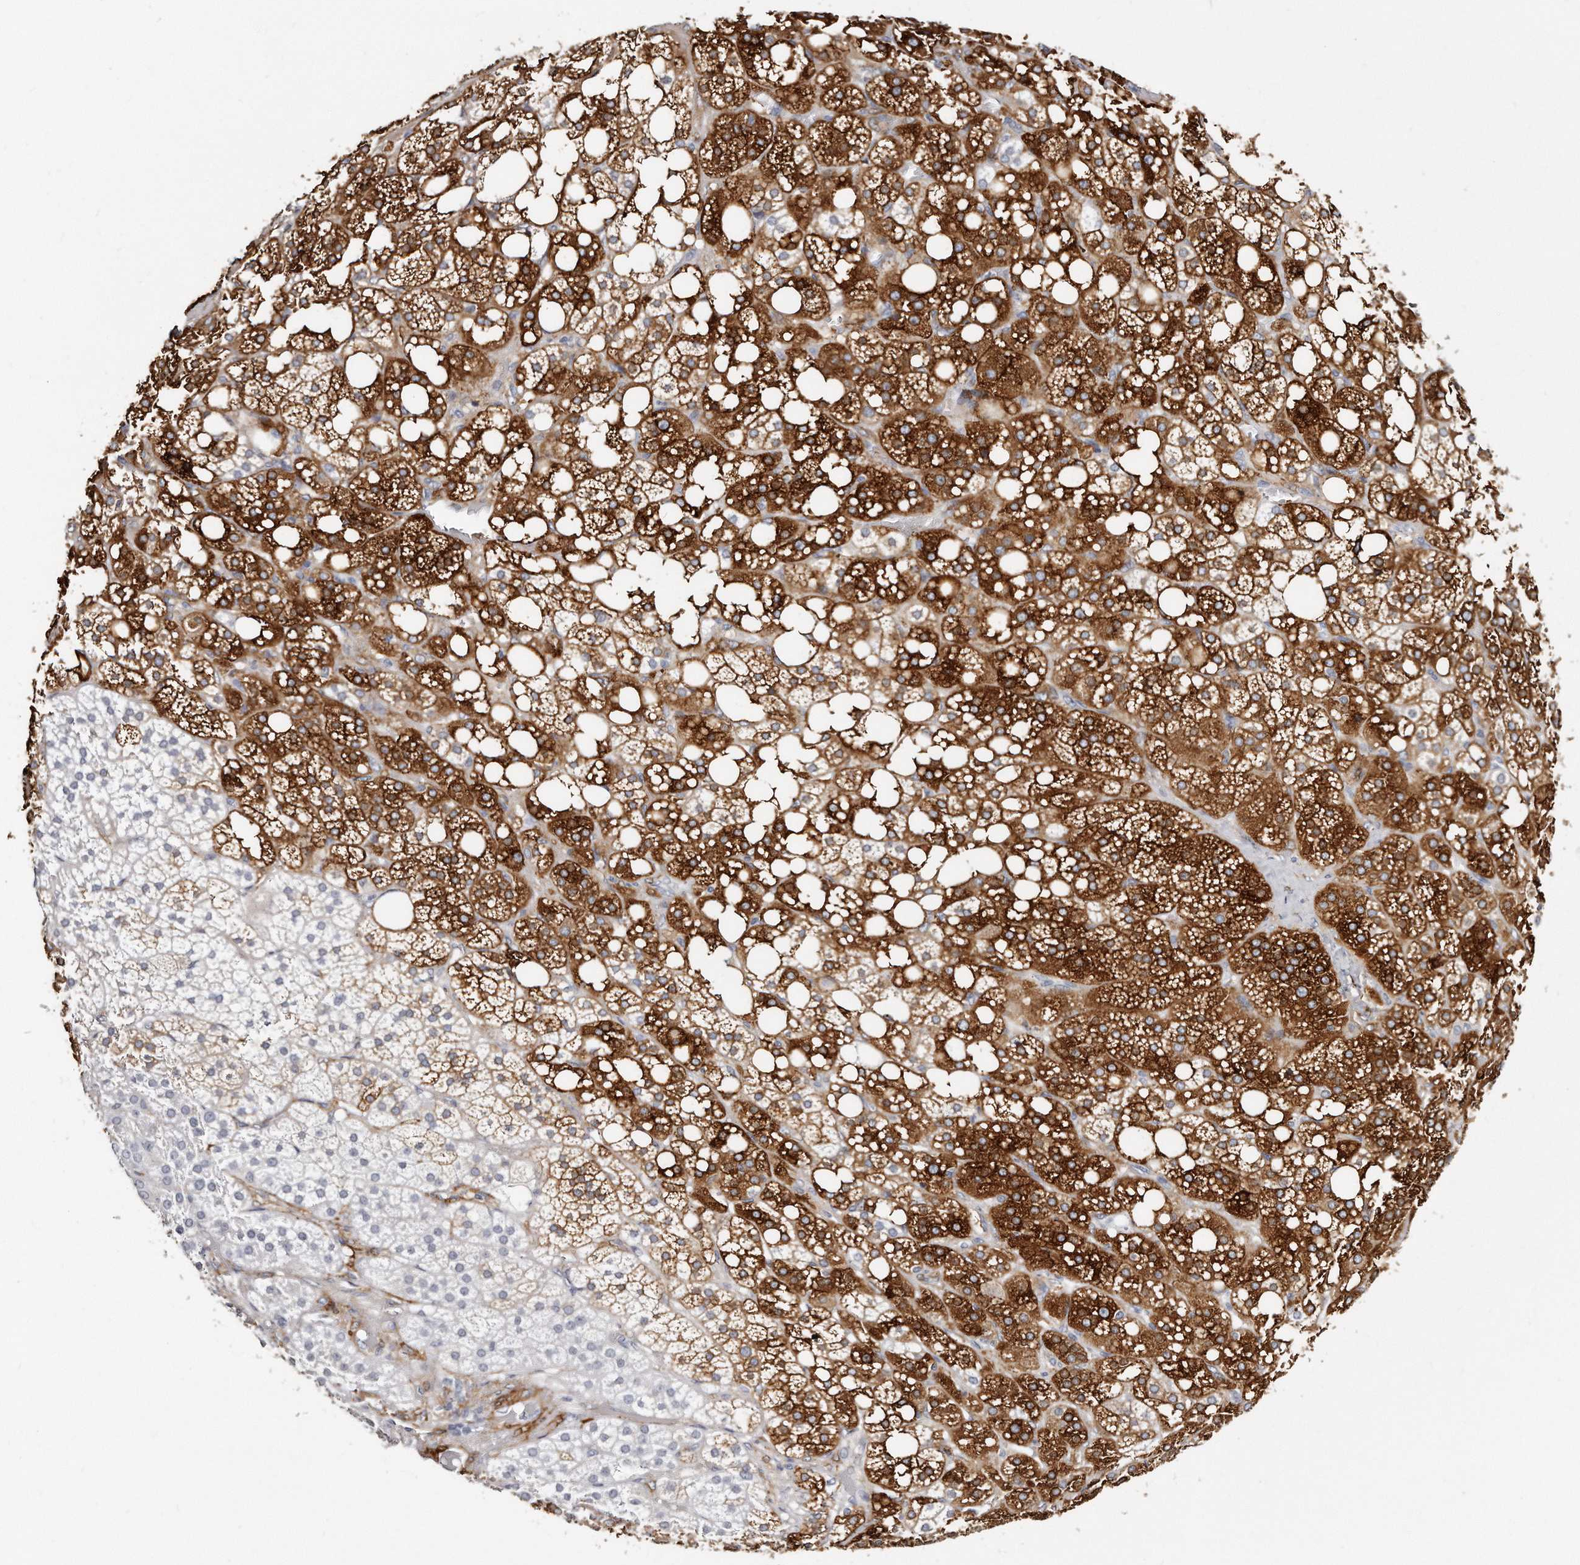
{"staining": {"intensity": "strong", "quantity": "25%-75%", "location": "cytoplasmic/membranous"}, "tissue": "adrenal gland", "cell_type": "Glandular cells", "image_type": "normal", "snomed": [{"axis": "morphology", "description": "Normal tissue, NOS"}, {"axis": "topography", "description": "Adrenal gland"}], "caption": "Immunohistochemical staining of unremarkable human adrenal gland displays 25%-75% levels of strong cytoplasmic/membranous protein expression in about 25%-75% of glandular cells. The staining was performed using DAB (3,3'-diaminobenzidine), with brown indicating positive protein expression. Nuclei are stained blue with hematoxylin.", "gene": "LMOD1", "patient": {"sex": "female", "age": 59}}